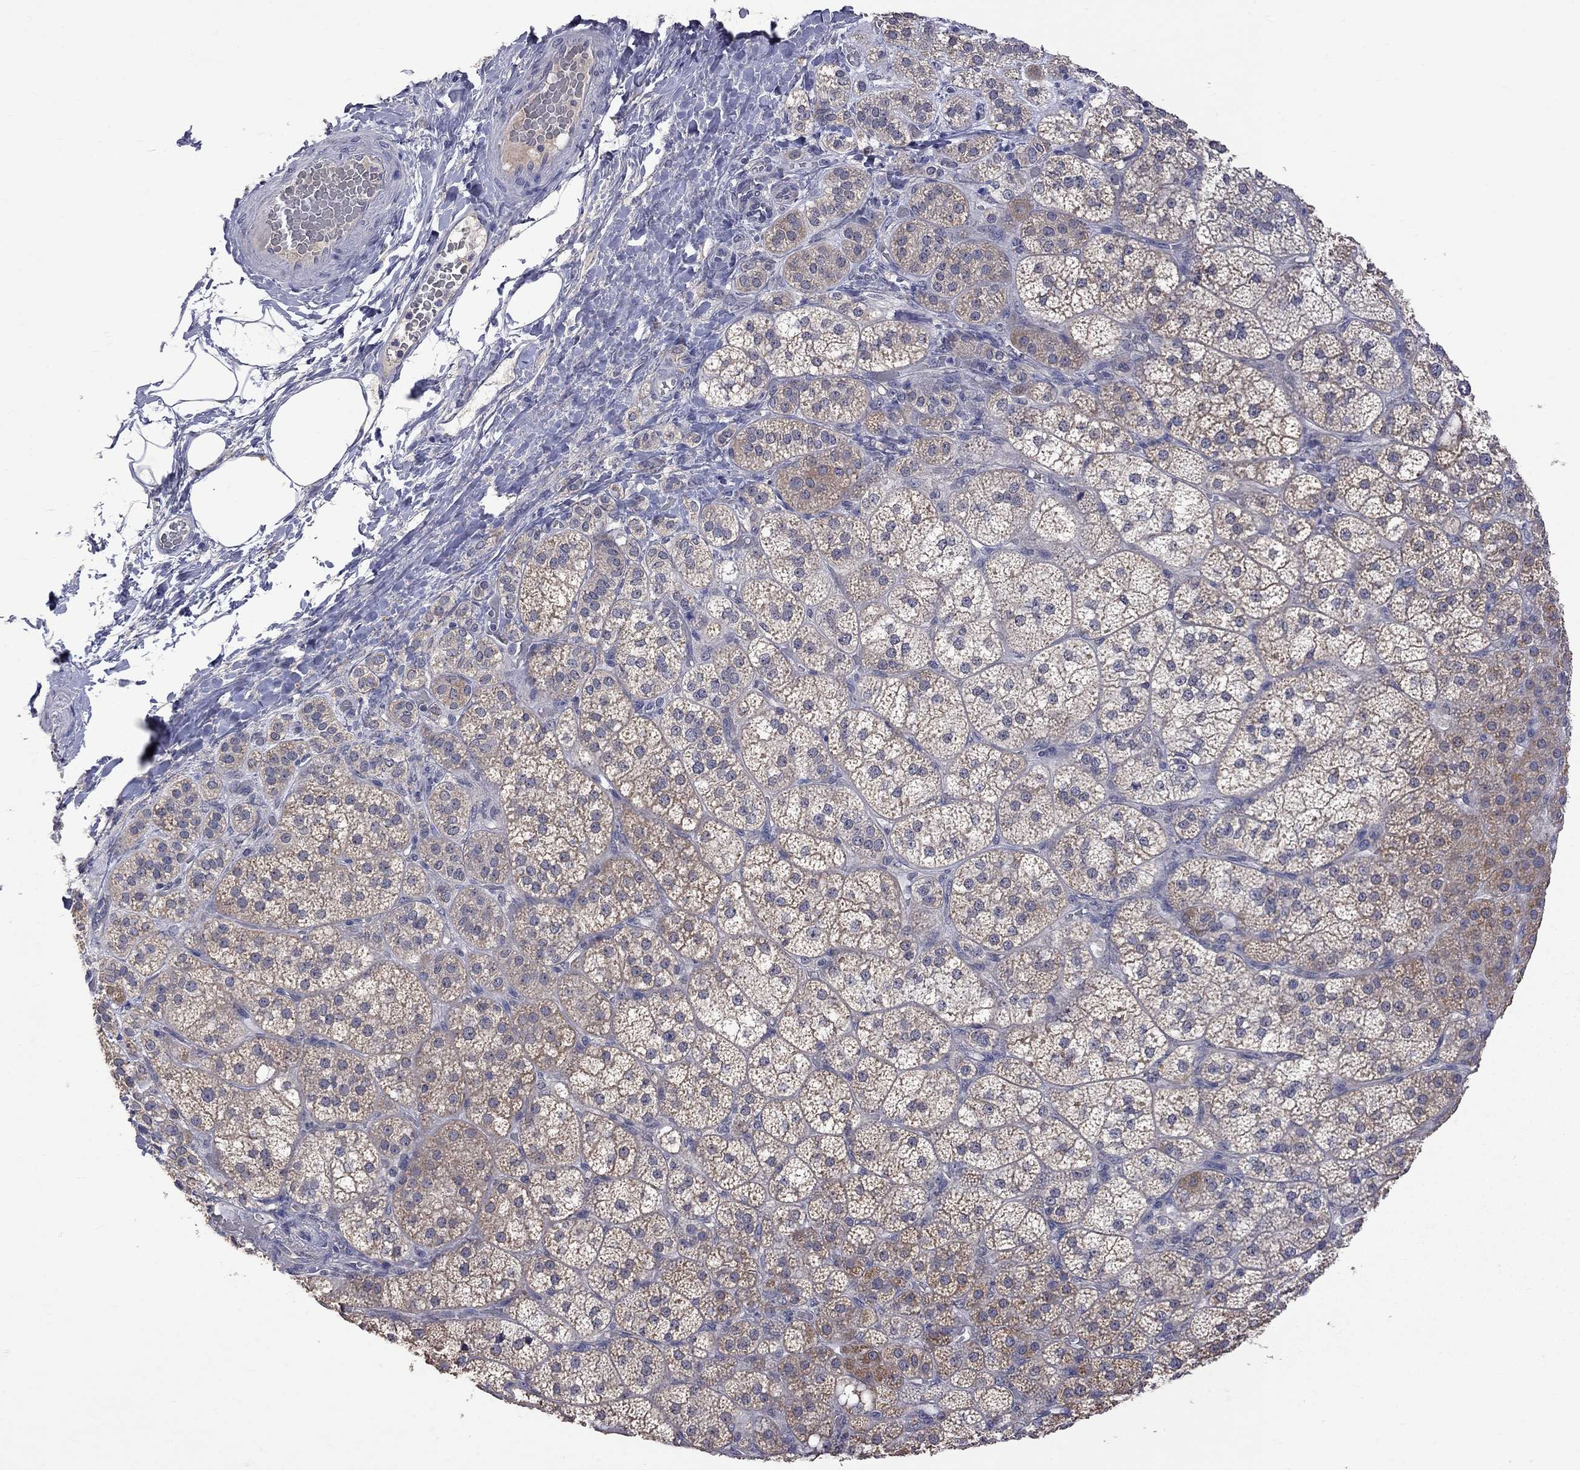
{"staining": {"intensity": "moderate", "quantity": "25%-75%", "location": "cytoplasmic/membranous"}, "tissue": "adrenal gland", "cell_type": "Glandular cells", "image_type": "normal", "snomed": [{"axis": "morphology", "description": "Normal tissue, NOS"}, {"axis": "topography", "description": "Adrenal gland"}], "caption": "A histopathology image of human adrenal gland stained for a protein exhibits moderate cytoplasmic/membranous brown staining in glandular cells. The protein of interest is shown in brown color, while the nuclei are stained blue.", "gene": "HTR6", "patient": {"sex": "female", "age": 60}}